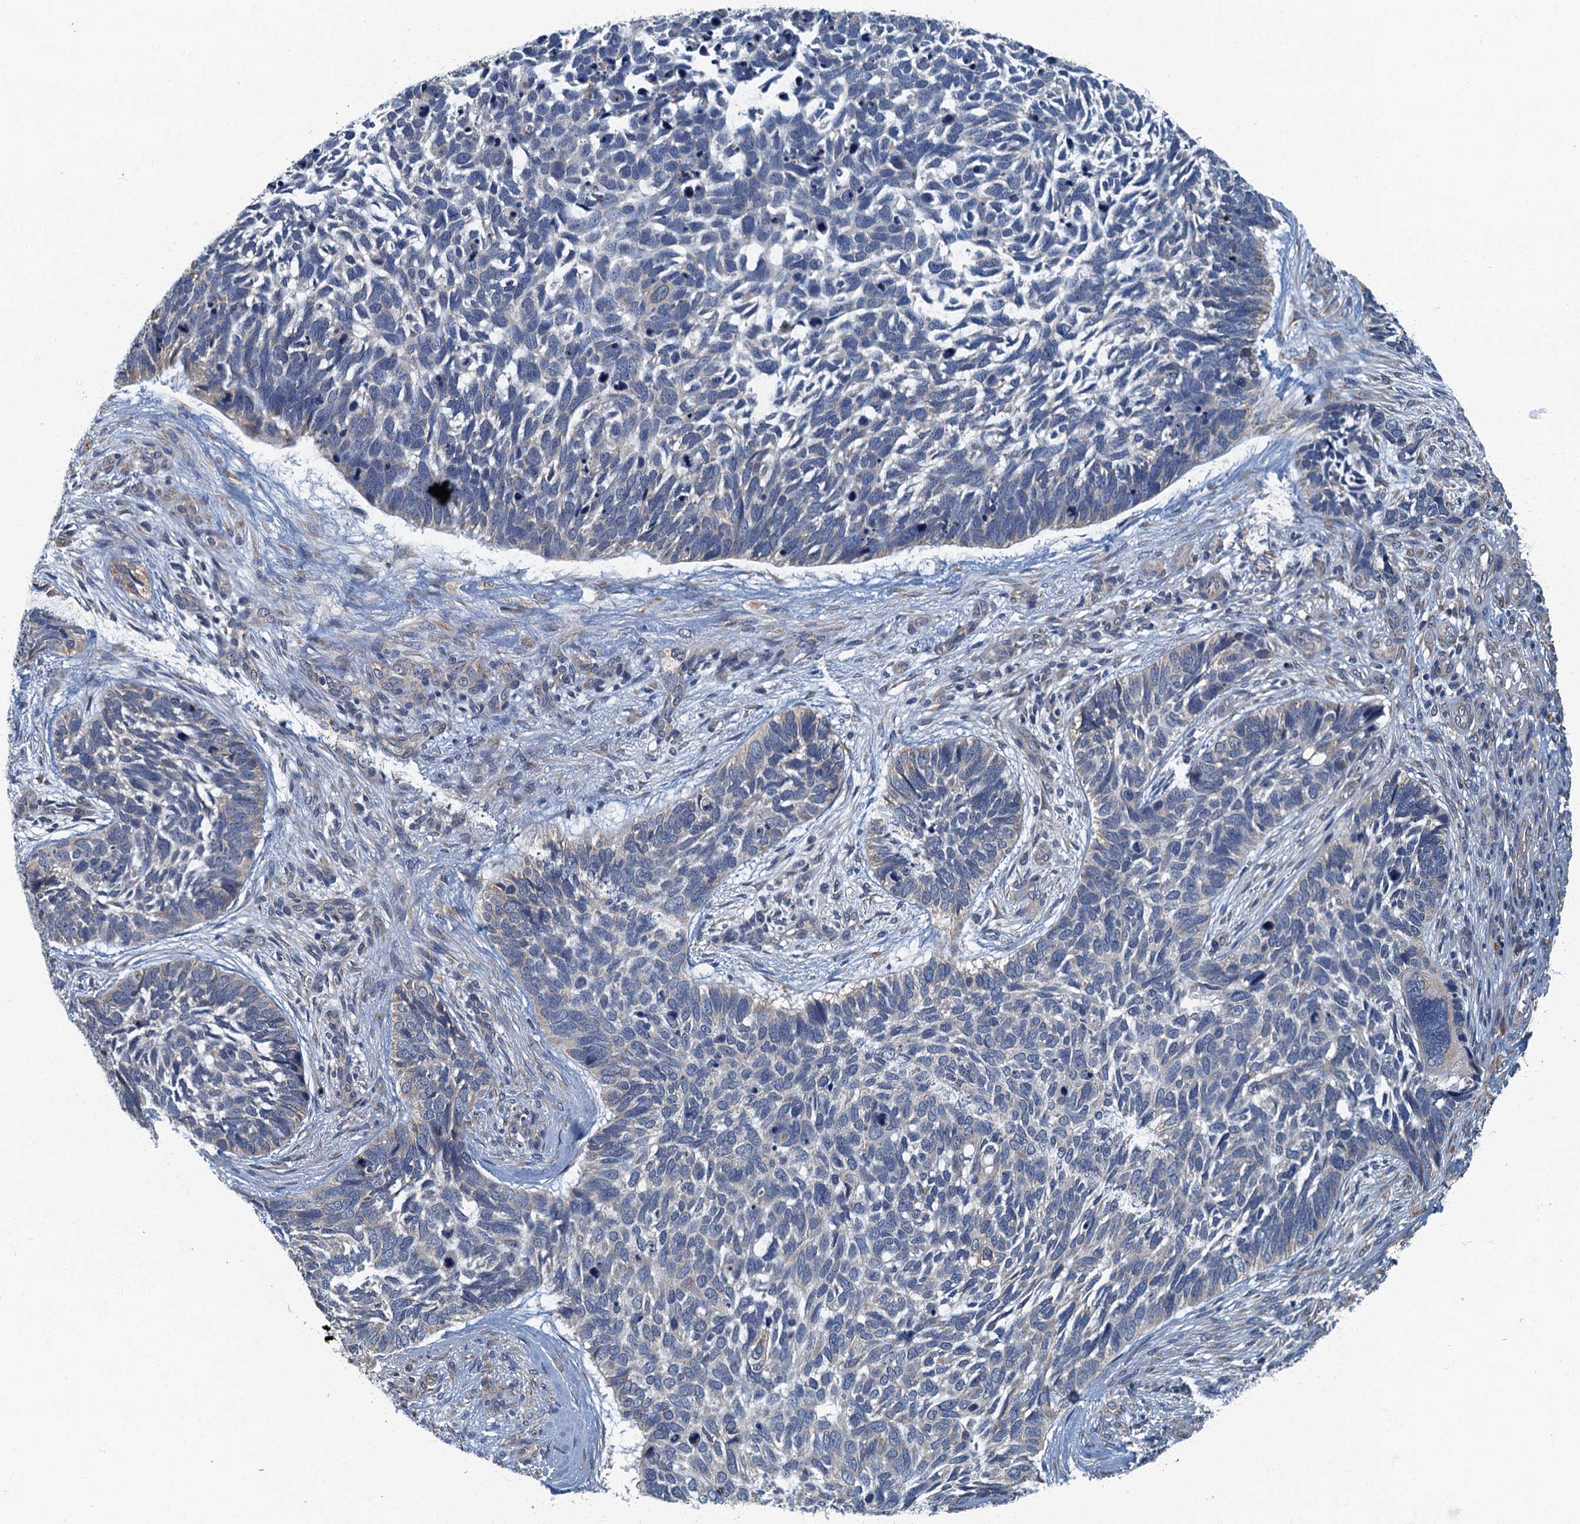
{"staining": {"intensity": "negative", "quantity": "none", "location": "none"}, "tissue": "skin cancer", "cell_type": "Tumor cells", "image_type": "cancer", "snomed": [{"axis": "morphology", "description": "Basal cell carcinoma"}, {"axis": "topography", "description": "Skin"}], "caption": "The IHC micrograph has no significant positivity in tumor cells of skin cancer (basal cell carcinoma) tissue.", "gene": "DDX49", "patient": {"sex": "male", "age": 88}}